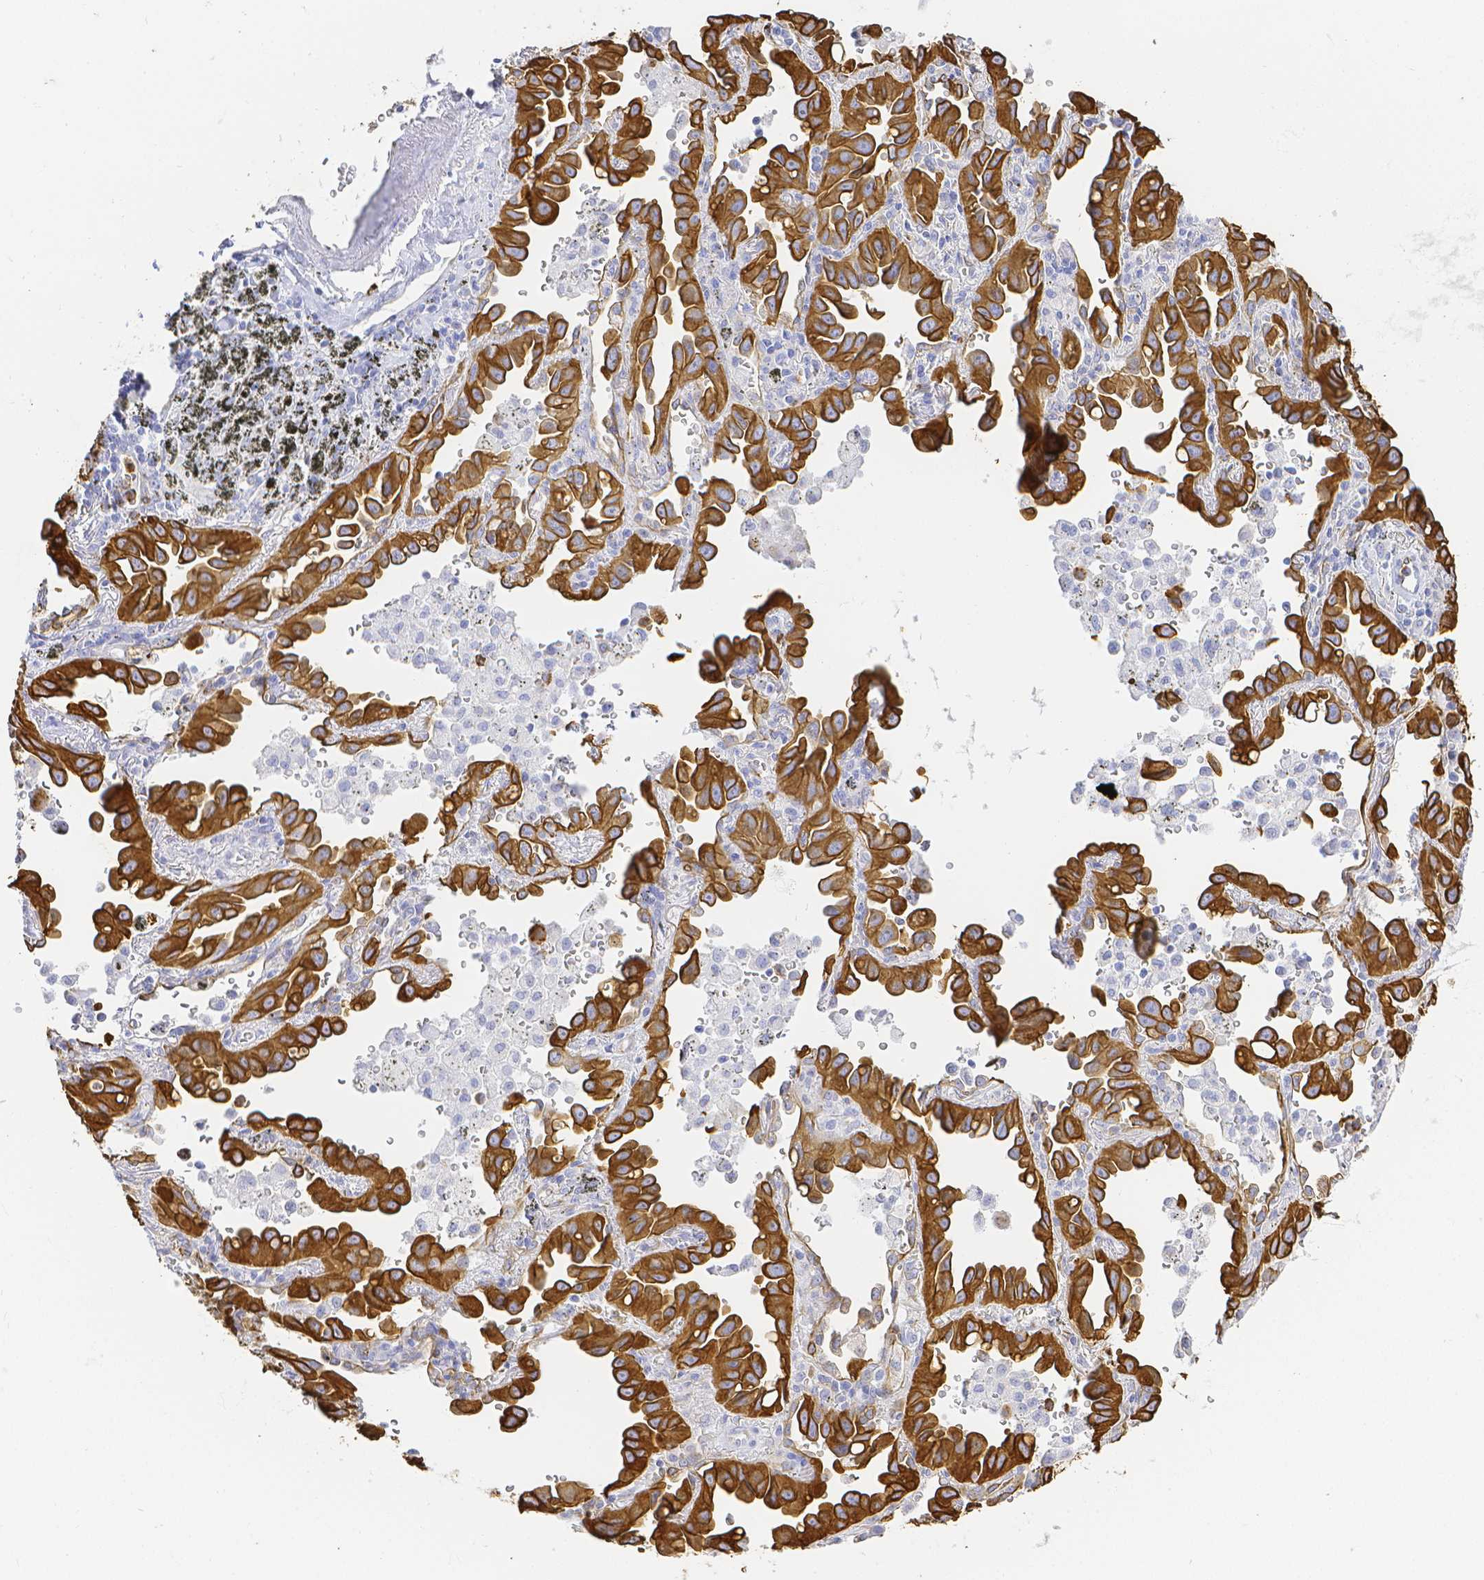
{"staining": {"intensity": "strong", "quantity": ">75%", "location": "cytoplasmic/membranous"}, "tissue": "lung cancer", "cell_type": "Tumor cells", "image_type": "cancer", "snomed": [{"axis": "morphology", "description": "Adenocarcinoma, NOS"}, {"axis": "topography", "description": "Lung"}], "caption": "Protein analysis of lung cancer tissue reveals strong cytoplasmic/membranous positivity in approximately >75% of tumor cells.", "gene": "SMURF1", "patient": {"sex": "male", "age": 68}}